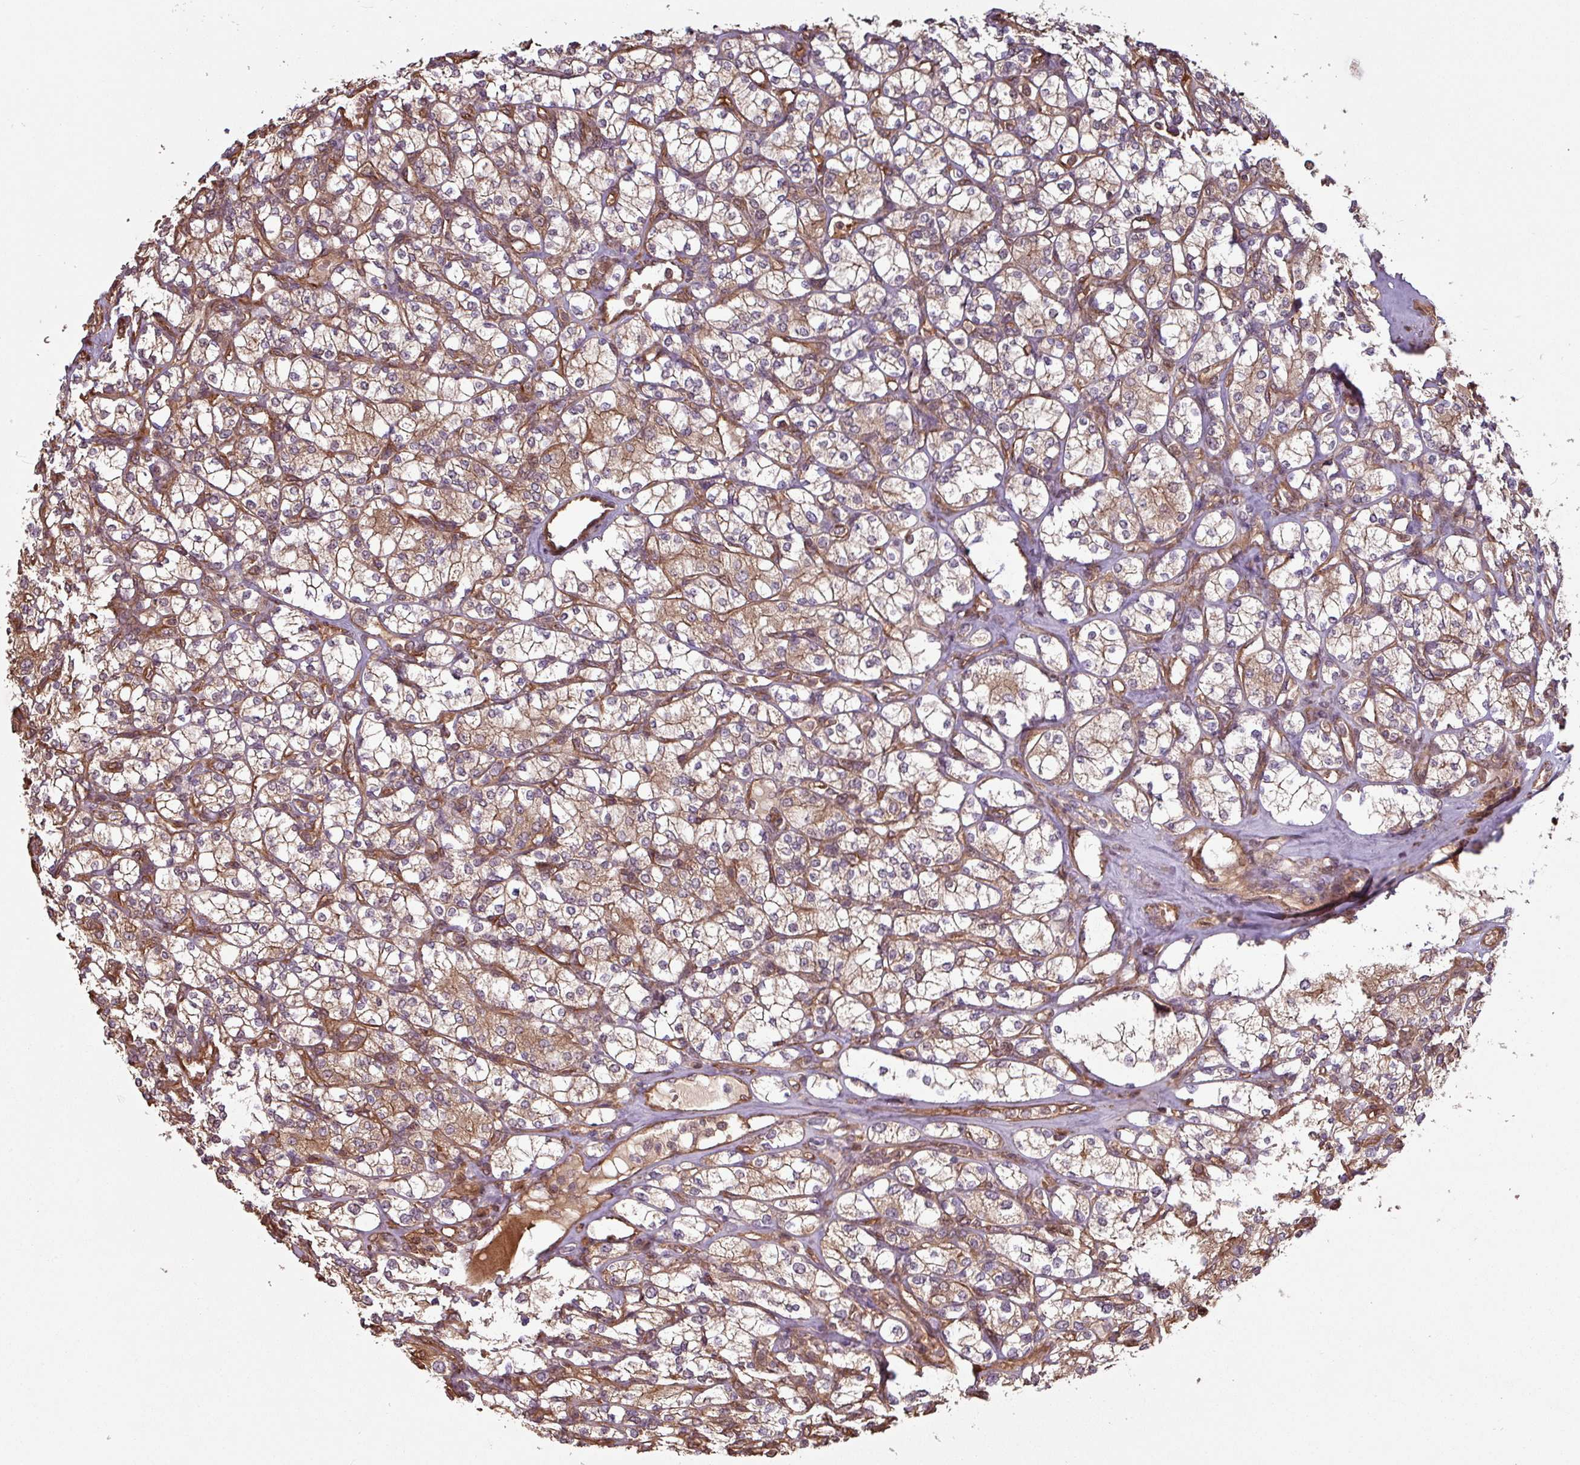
{"staining": {"intensity": "weak", "quantity": ">75%", "location": "cytoplasmic/membranous"}, "tissue": "renal cancer", "cell_type": "Tumor cells", "image_type": "cancer", "snomed": [{"axis": "morphology", "description": "Adenocarcinoma, NOS"}, {"axis": "topography", "description": "Kidney"}], "caption": "This micrograph demonstrates renal cancer (adenocarcinoma) stained with IHC to label a protein in brown. The cytoplasmic/membranous of tumor cells show weak positivity for the protein. Nuclei are counter-stained blue.", "gene": "NHSL2", "patient": {"sex": "male", "age": 77}}